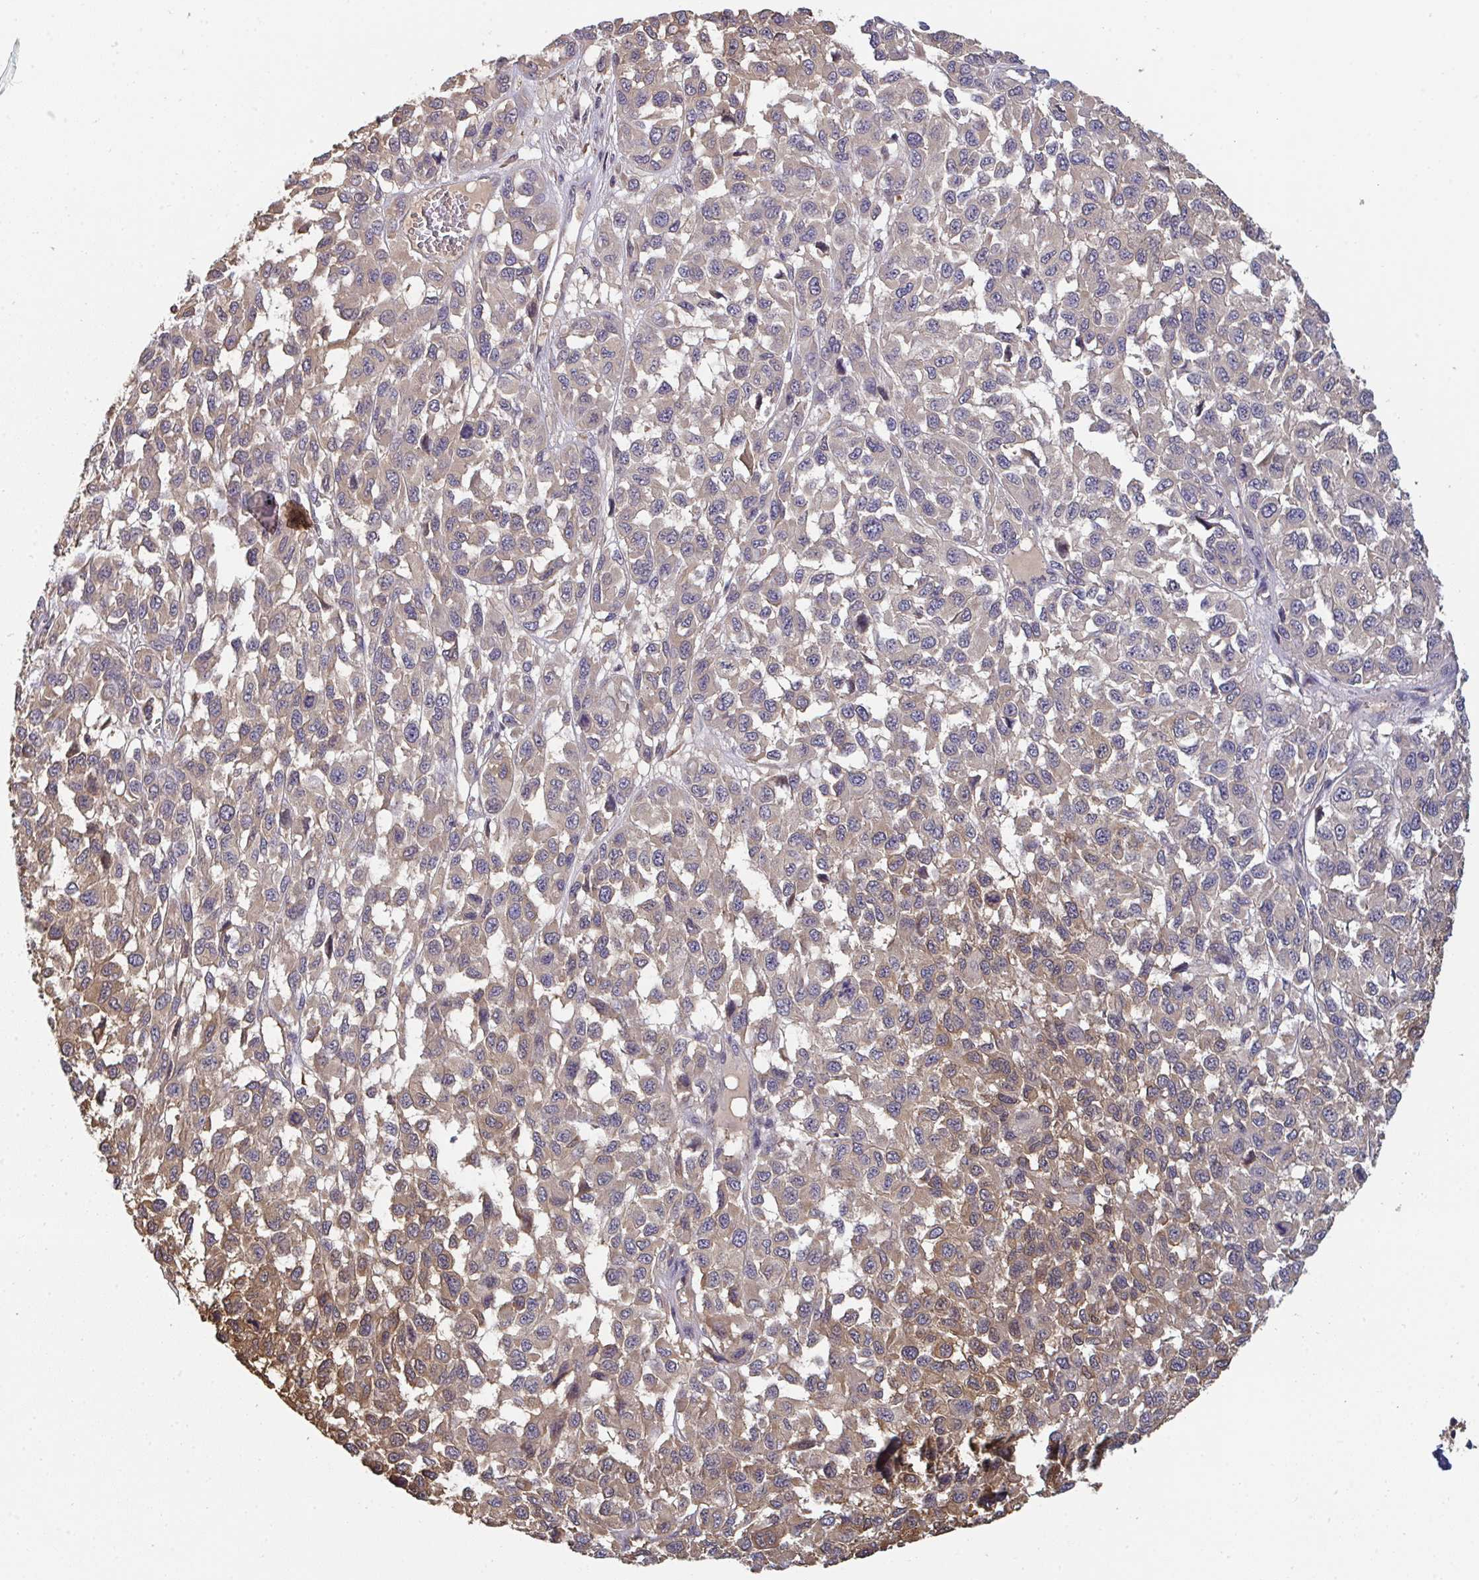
{"staining": {"intensity": "moderate", "quantity": "<25%", "location": "cytoplasmic/membranous,nuclear"}, "tissue": "melanoma", "cell_type": "Tumor cells", "image_type": "cancer", "snomed": [{"axis": "morphology", "description": "Malignant melanoma, NOS"}, {"axis": "topography", "description": "Skin"}], "caption": "Protein expression by immunohistochemistry (IHC) shows moderate cytoplasmic/membranous and nuclear expression in about <25% of tumor cells in melanoma.", "gene": "TTC9C", "patient": {"sex": "male", "age": 62}}